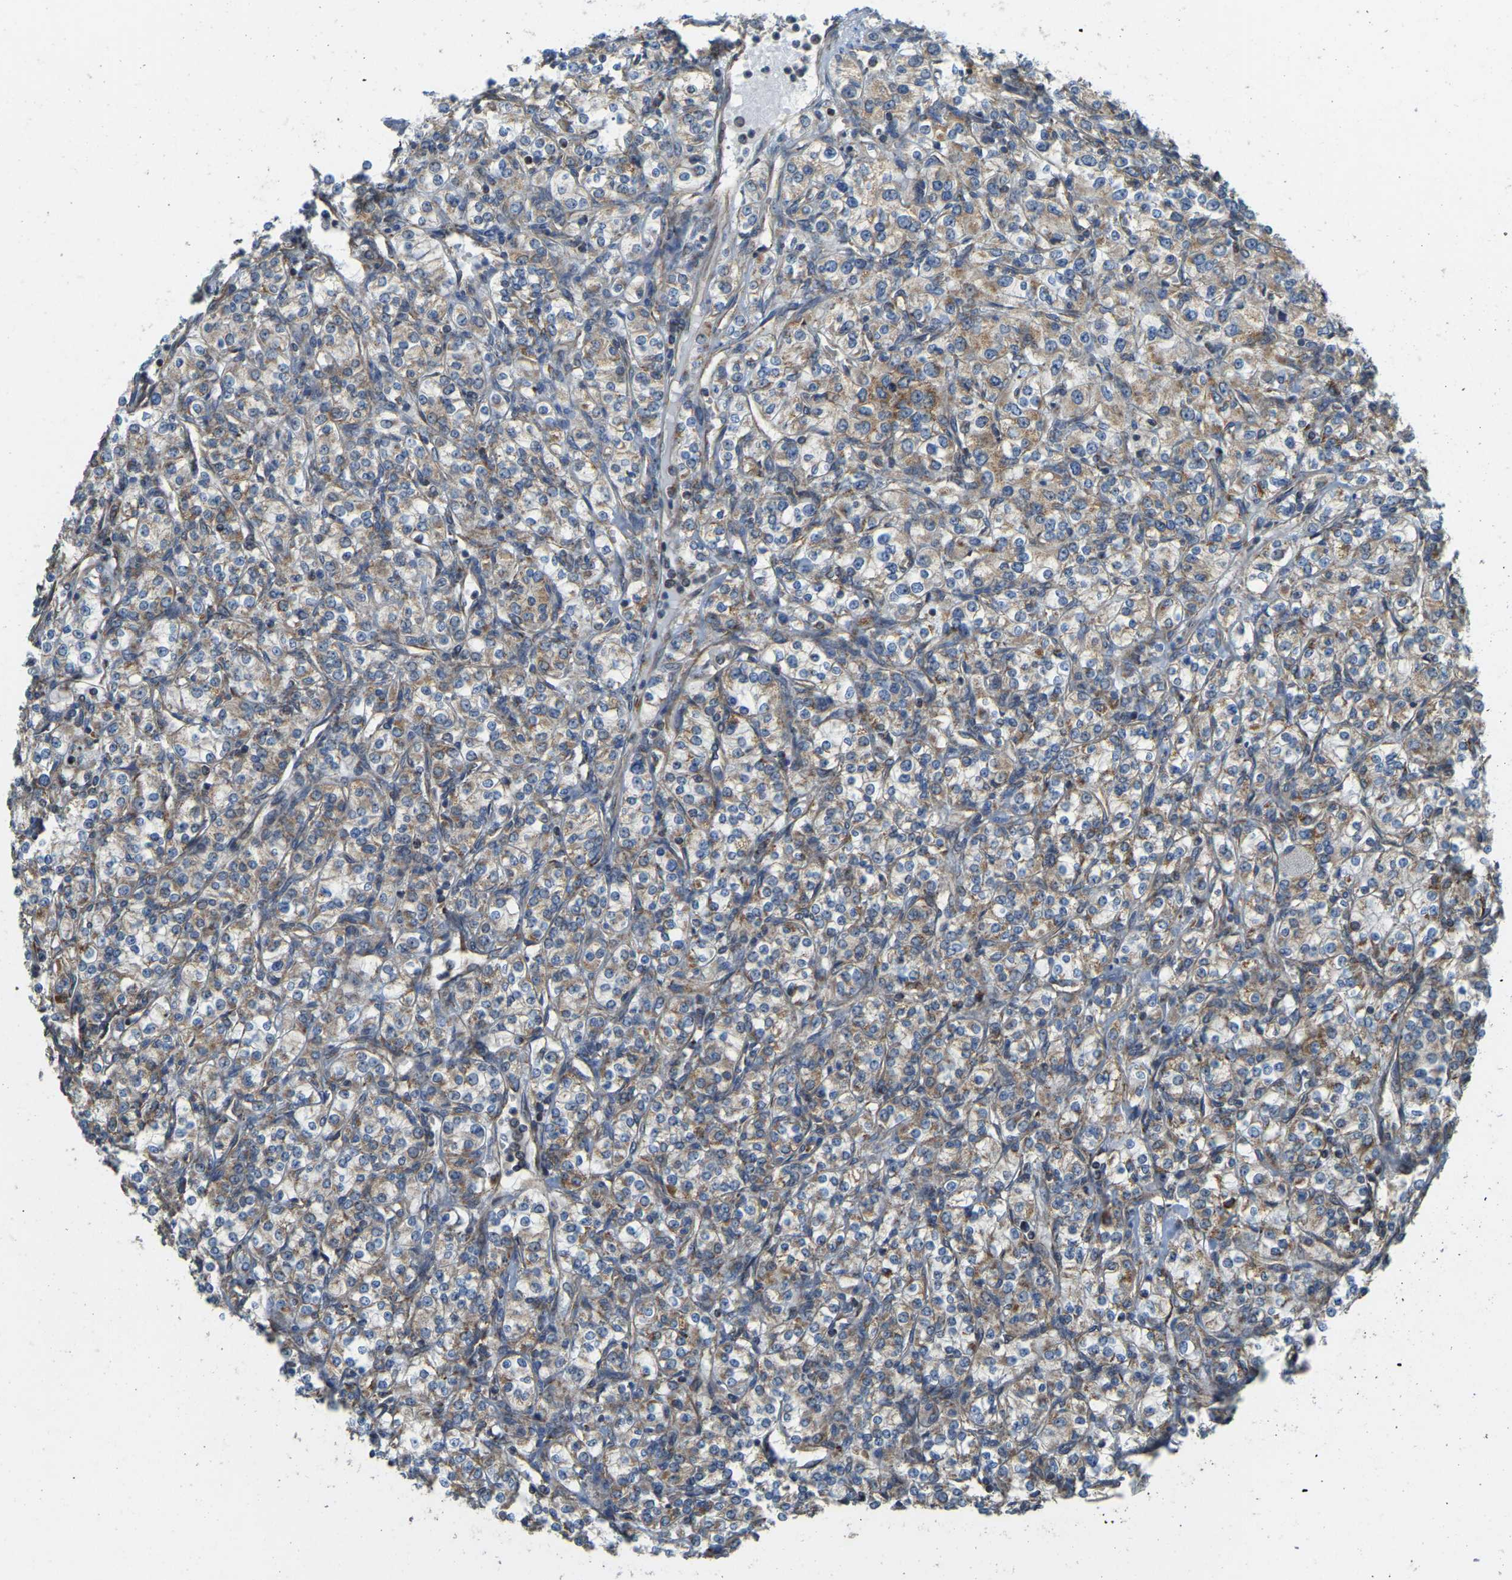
{"staining": {"intensity": "moderate", "quantity": ">75%", "location": "cytoplasmic/membranous"}, "tissue": "renal cancer", "cell_type": "Tumor cells", "image_type": "cancer", "snomed": [{"axis": "morphology", "description": "Adenocarcinoma, NOS"}, {"axis": "topography", "description": "Kidney"}], "caption": "Immunohistochemistry (IHC) staining of adenocarcinoma (renal), which reveals medium levels of moderate cytoplasmic/membranous staining in approximately >75% of tumor cells indicating moderate cytoplasmic/membranous protein positivity. The staining was performed using DAB (brown) for protein detection and nuclei were counterstained in hematoxylin (blue).", "gene": "PSMD7", "patient": {"sex": "male", "age": 77}}